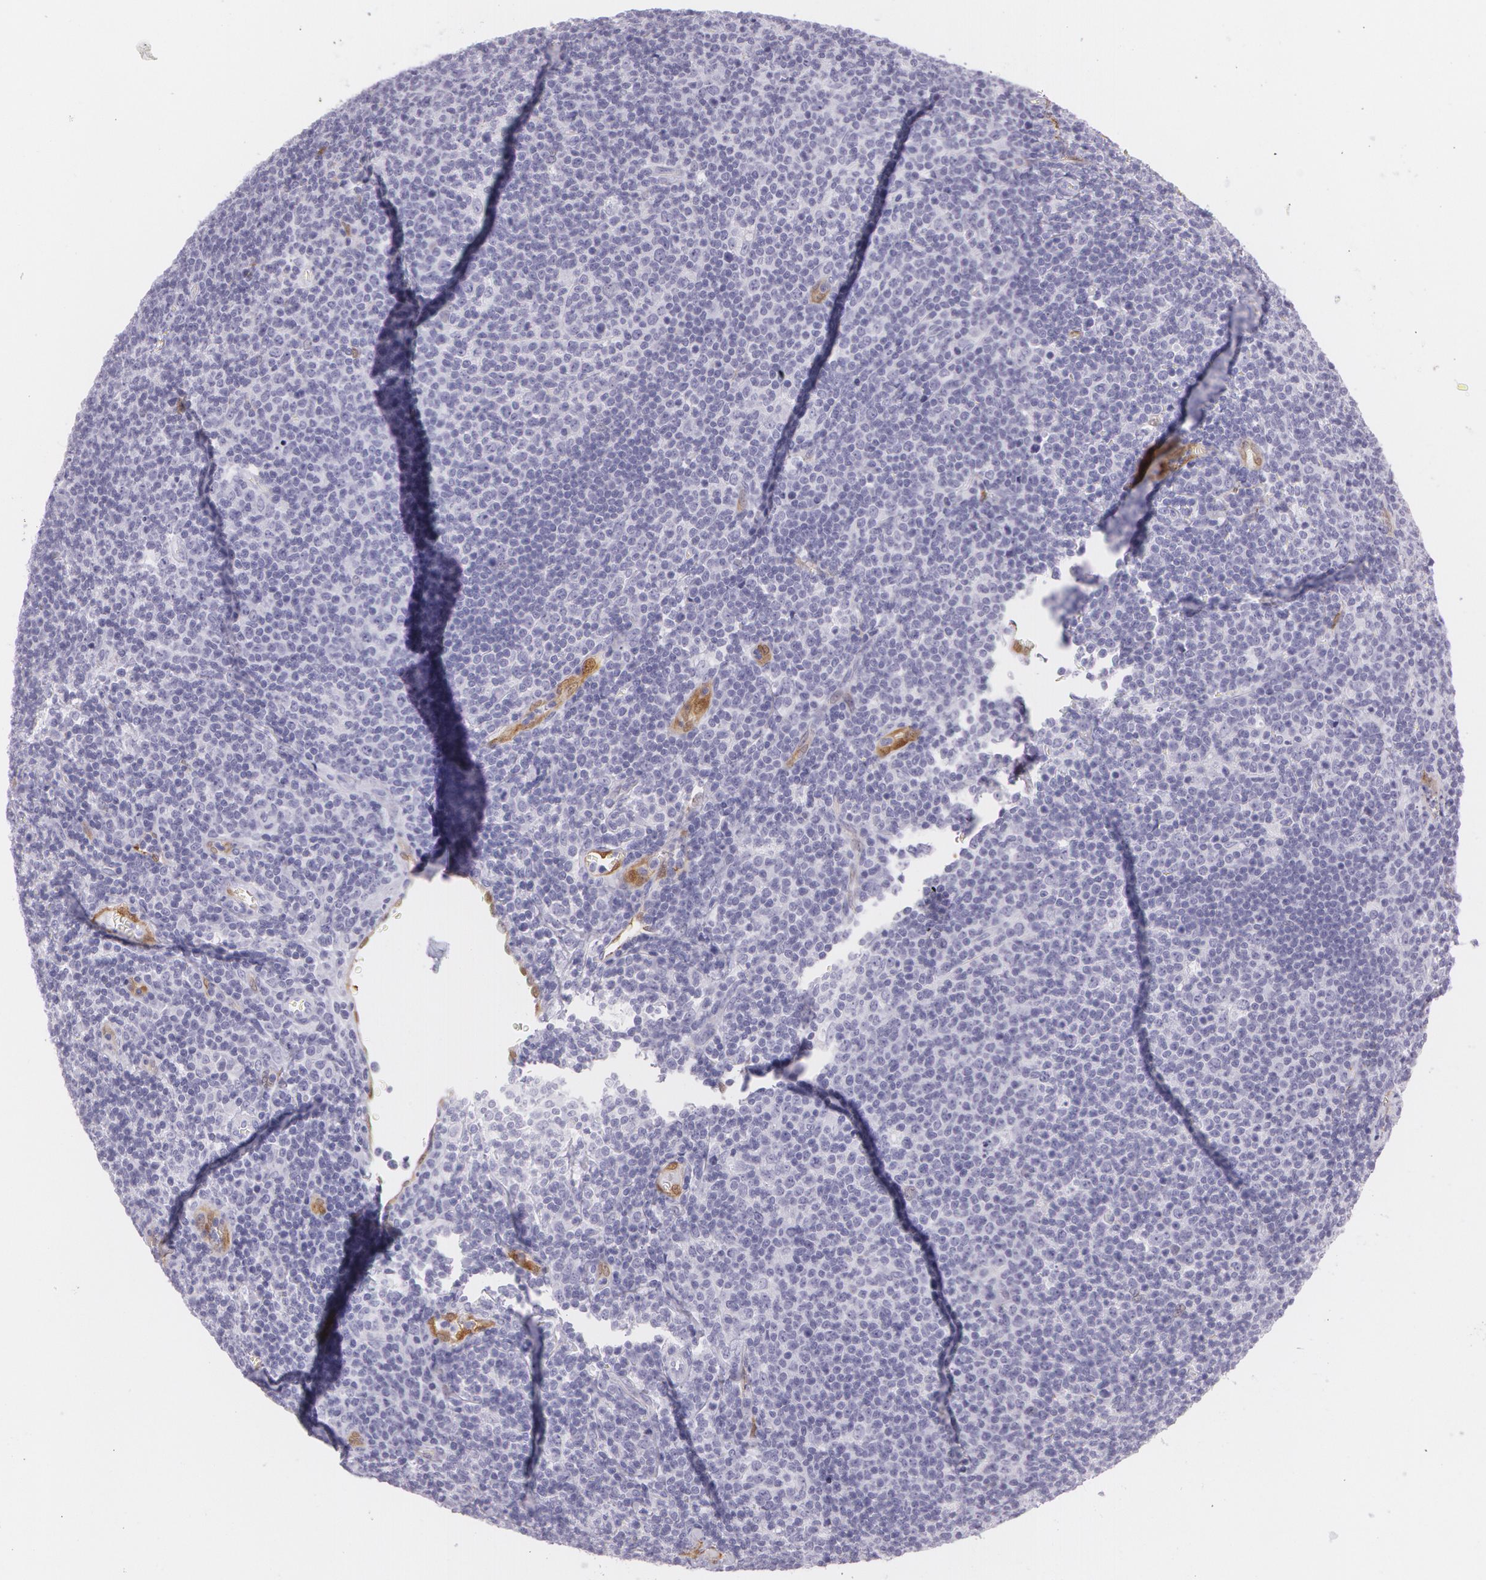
{"staining": {"intensity": "negative", "quantity": "none", "location": "none"}, "tissue": "lymphoma", "cell_type": "Tumor cells", "image_type": "cancer", "snomed": [{"axis": "morphology", "description": "Malignant lymphoma, non-Hodgkin's type, Low grade"}, {"axis": "topography", "description": "Lymph node"}], "caption": "Immunohistochemical staining of human lymphoma displays no significant expression in tumor cells.", "gene": "SNCG", "patient": {"sex": "male", "age": 74}}